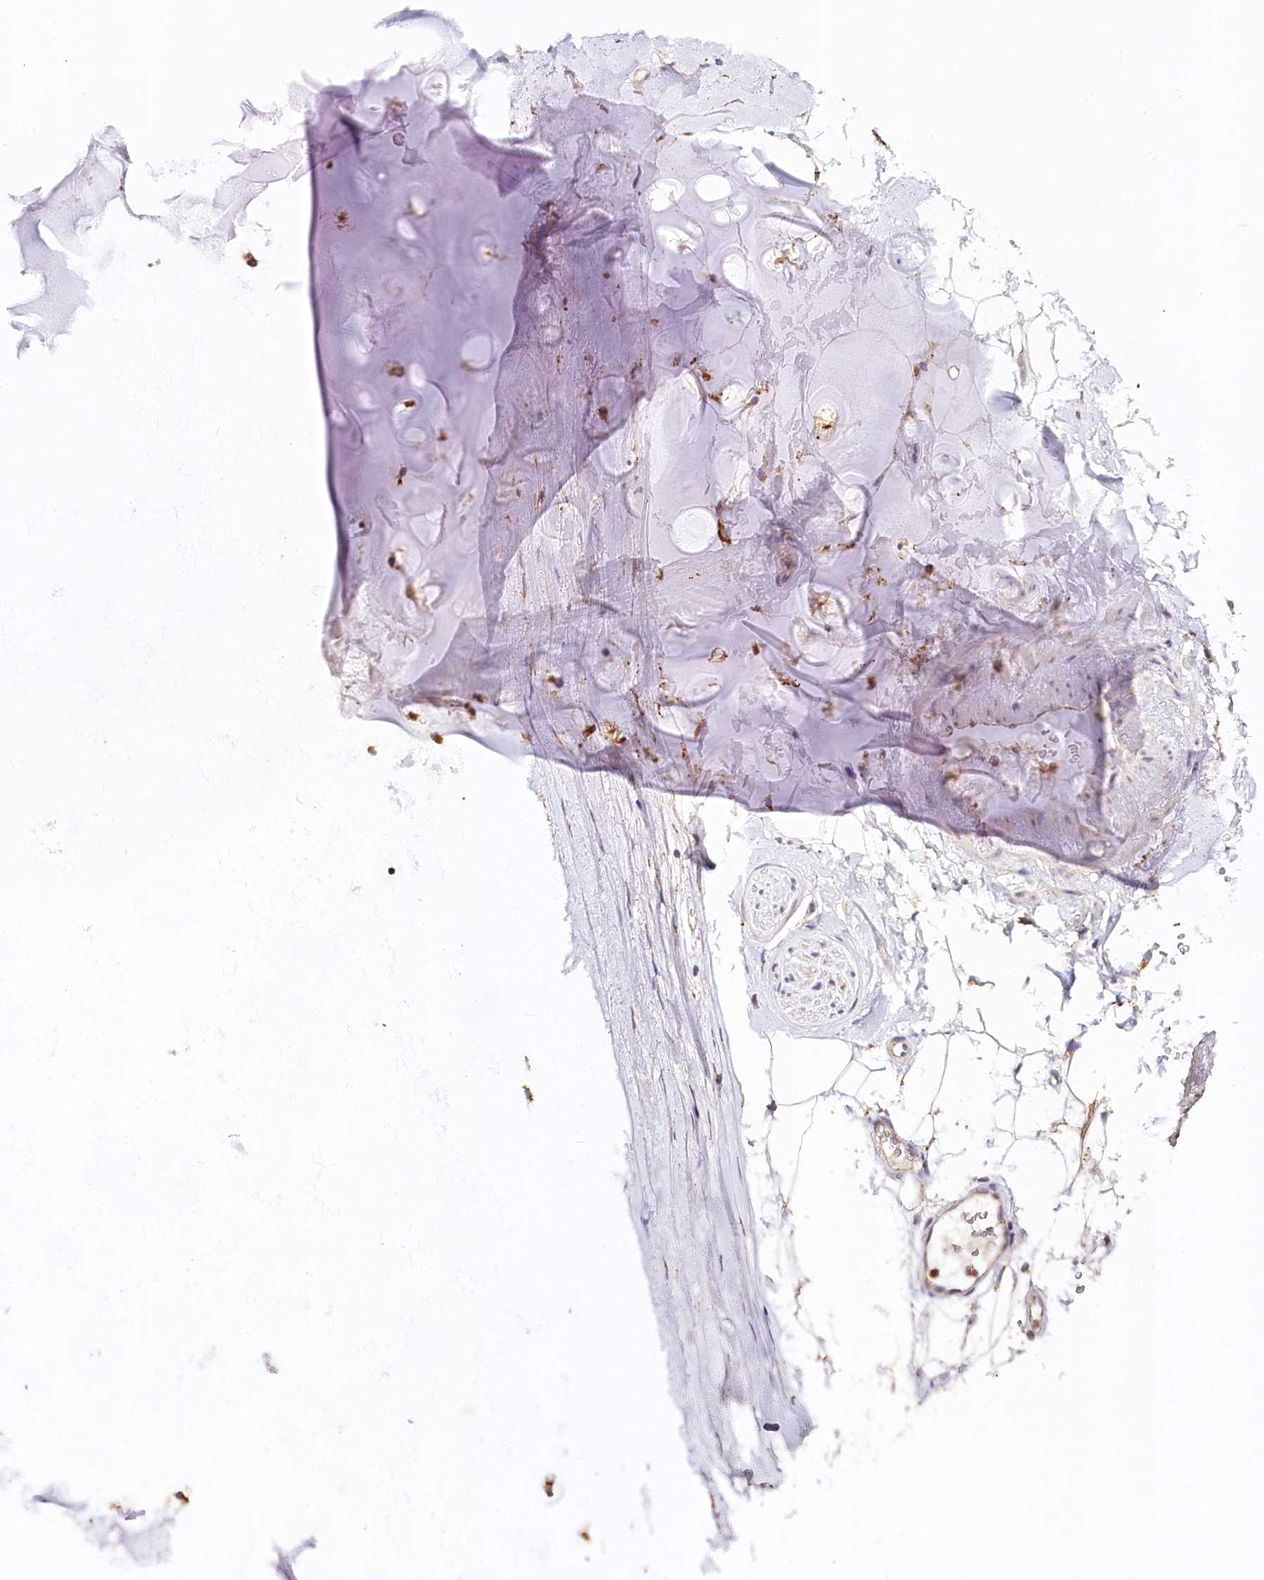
{"staining": {"intensity": "weak", "quantity": "<25%", "location": "cytoplasmic/membranous"}, "tissue": "adipose tissue", "cell_type": "Adipocytes", "image_type": "normal", "snomed": [{"axis": "morphology", "description": "Normal tissue, NOS"}, {"axis": "topography", "description": "Cartilage tissue"}, {"axis": "topography", "description": "Bronchus"}], "caption": "DAB (3,3'-diaminobenzidine) immunohistochemical staining of benign human adipose tissue exhibits no significant positivity in adipocytes. Nuclei are stained in blue.", "gene": "VEGFA", "patient": {"sex": "female", "age": 73}}